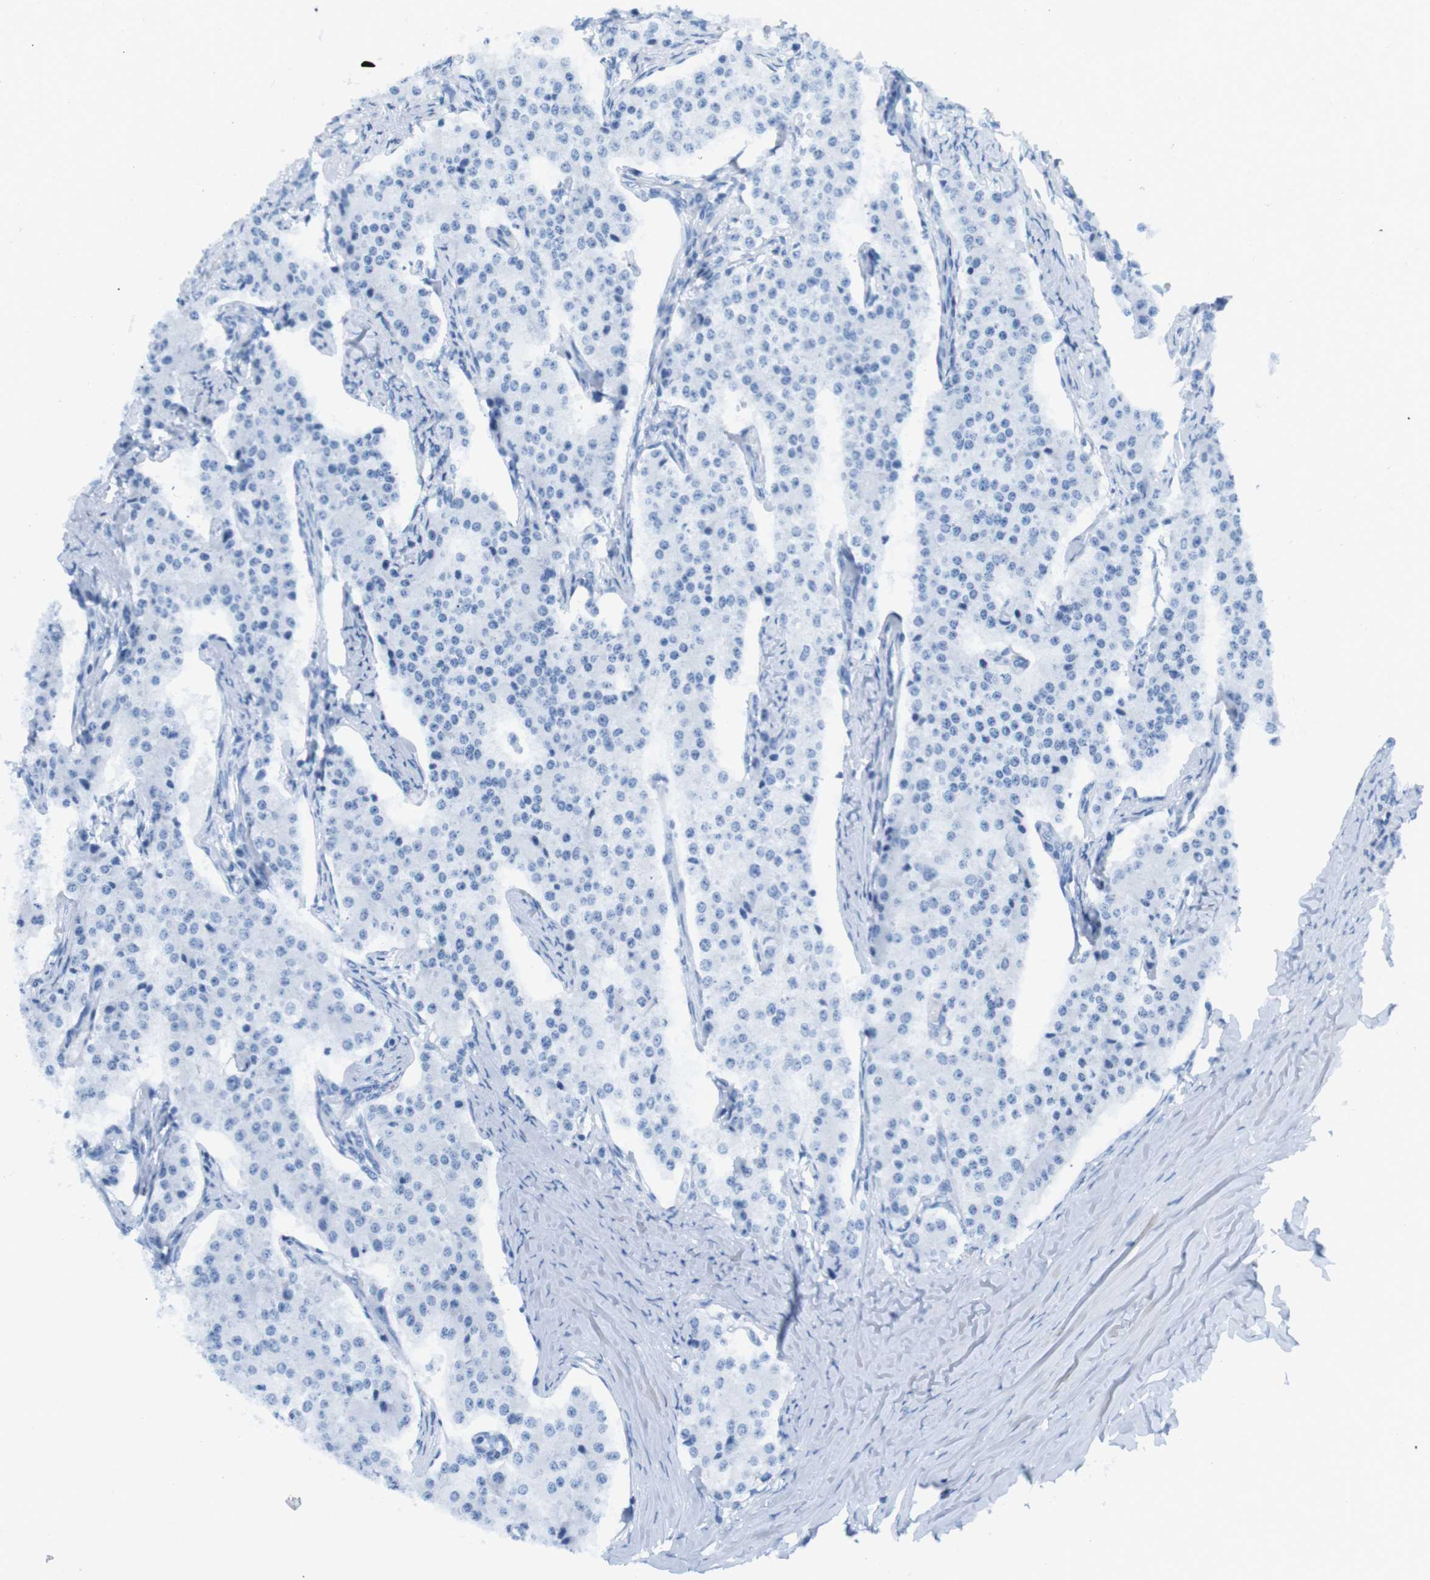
{"staining": {"intensity": "negative", "quantity": "none", "location": "none"}, "tissue": "carcinoid", "cell_type": "Tumor cells", "image_type": "cancer", "snomed": [{"axis": "morphology", "description": "Carcinoid, malignant, NOS"}, {"axis": "topography", "description": "Colon"}], "caption": "Human carcinoid (malignant) stained for a protein using immunohistochemistry shows no expression in tumor cells.", "gene": "TNFRSF4", "patient": {"sex": "female", "age": 52}}